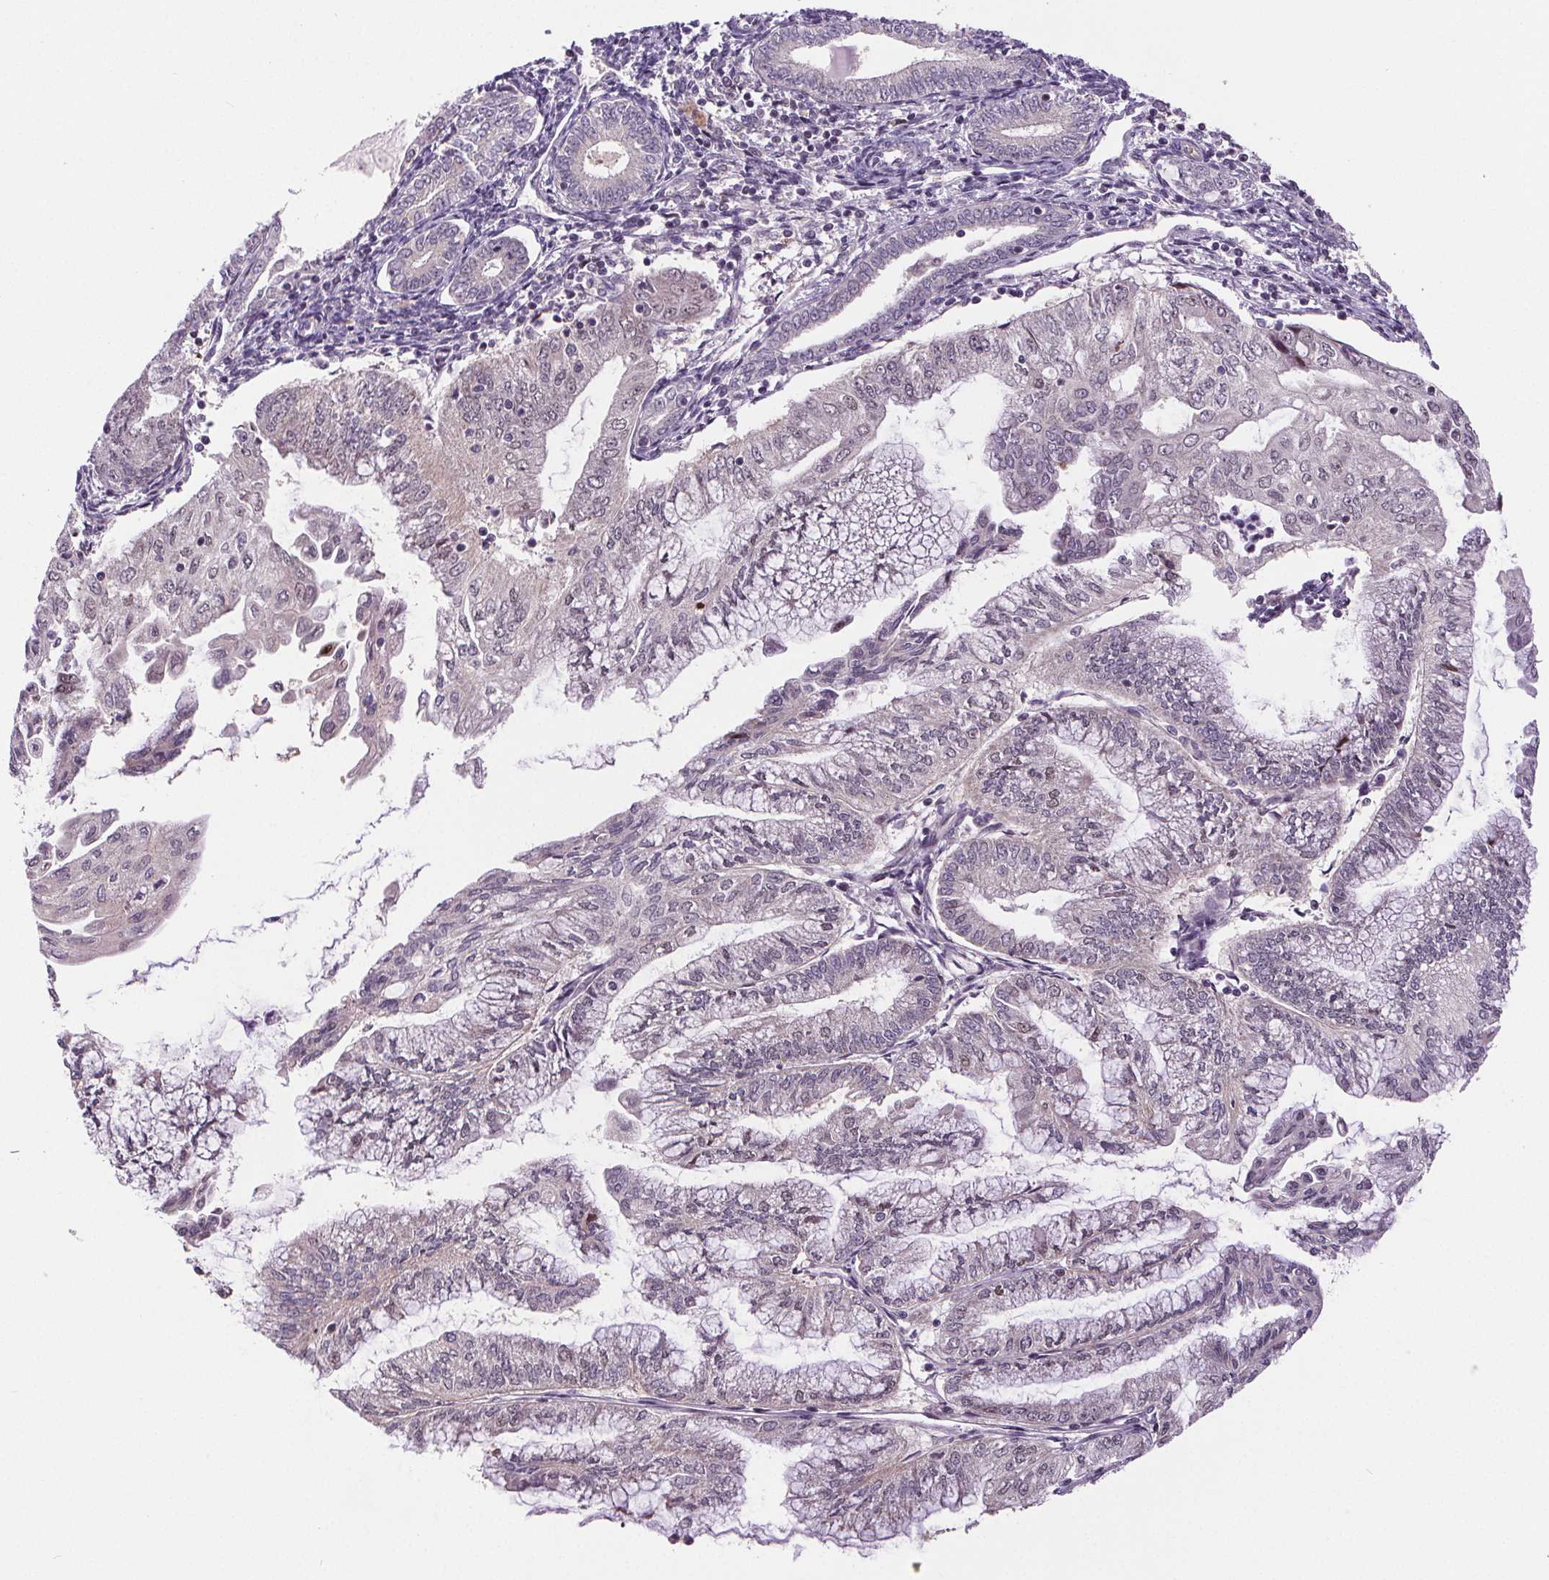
{"staining": {"intensity": "negative", "quantity": "none", "location": "none"}, "tissue": "endometrial cancer", "cell_type": "Tumor cells", "image_type": "cancer", "snomed": [{"axis": "morphology", "description": "Adenocarcinoma, NOS"}, {"axis": "topography", "description": "Endometrium"}], "caption": "High power microscopy micrograph of an immunohistochemistry (IHC) micrograph of endometrial cancer (adenocarcinoma), revealing no significant positivity in tumor cells. The staining is performed using DAB brown chromogen with nuclei counter-stained in using hematoxylin.", "gene": "SUCLA2", "patient": {"sex": "female", "age": 55}}